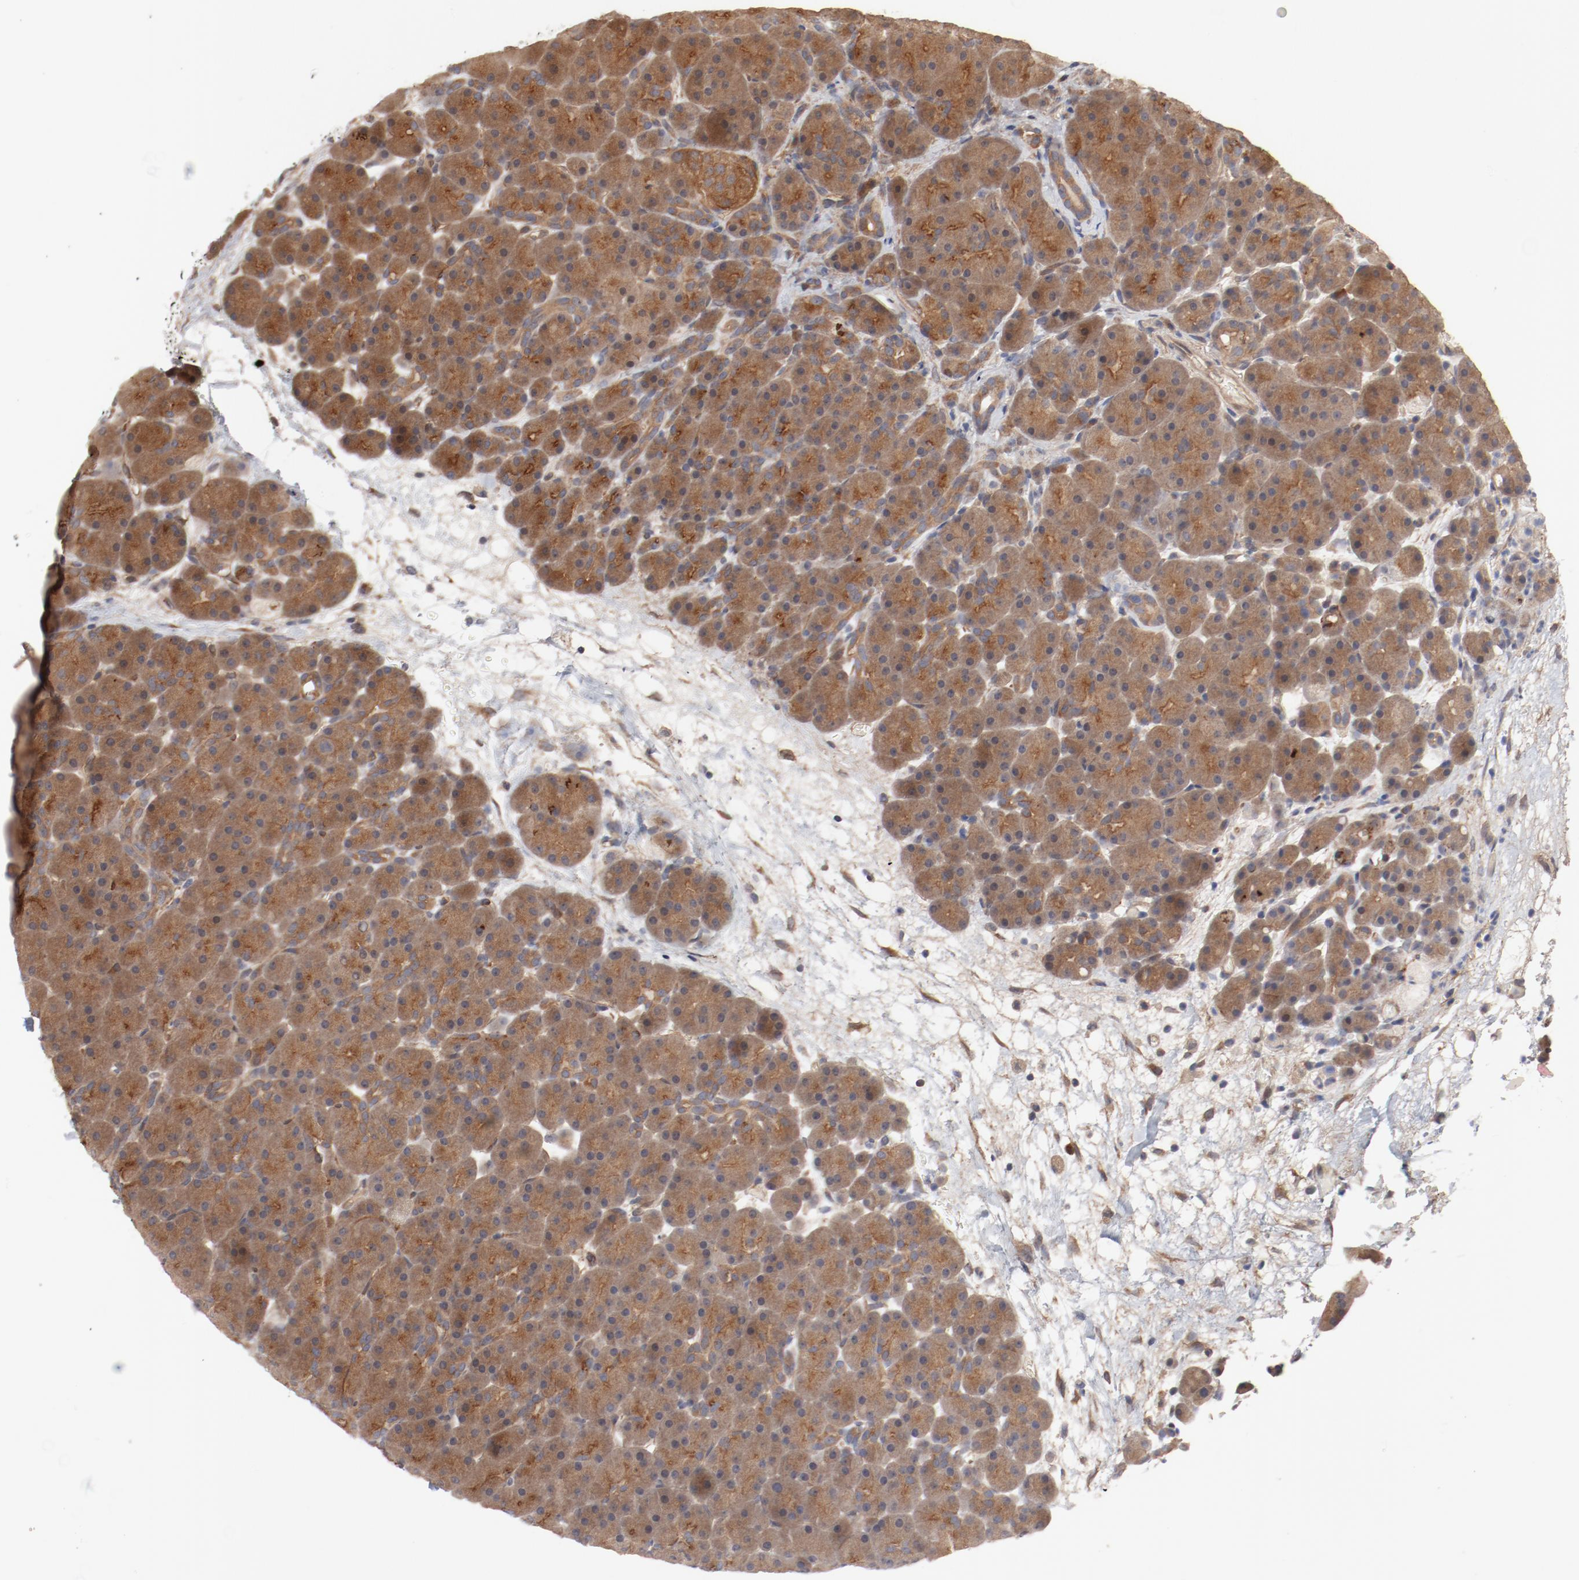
{"staining": {"intensity": "moderate", "quantity": ">75%", "location": "cytoplasmic/membranous"}, "tissue": "pancreas", "cell_type": "Exocrine glandular cells", "image_type": "normal", "snomed": [{"axis": "morphology", "description": "Normal tissue, NOS"}, {"axis": "topography", "description": "Pancreas"}], "caption": "Immunohistochemical staining of normal pancreas exhibits >75% levels of moderate cytoplasmic/membranous protein expression in about >75% of exocrine glandular cells.", "gene": "PITPNM2", "patient": {"sex": "male", "age": 66}}